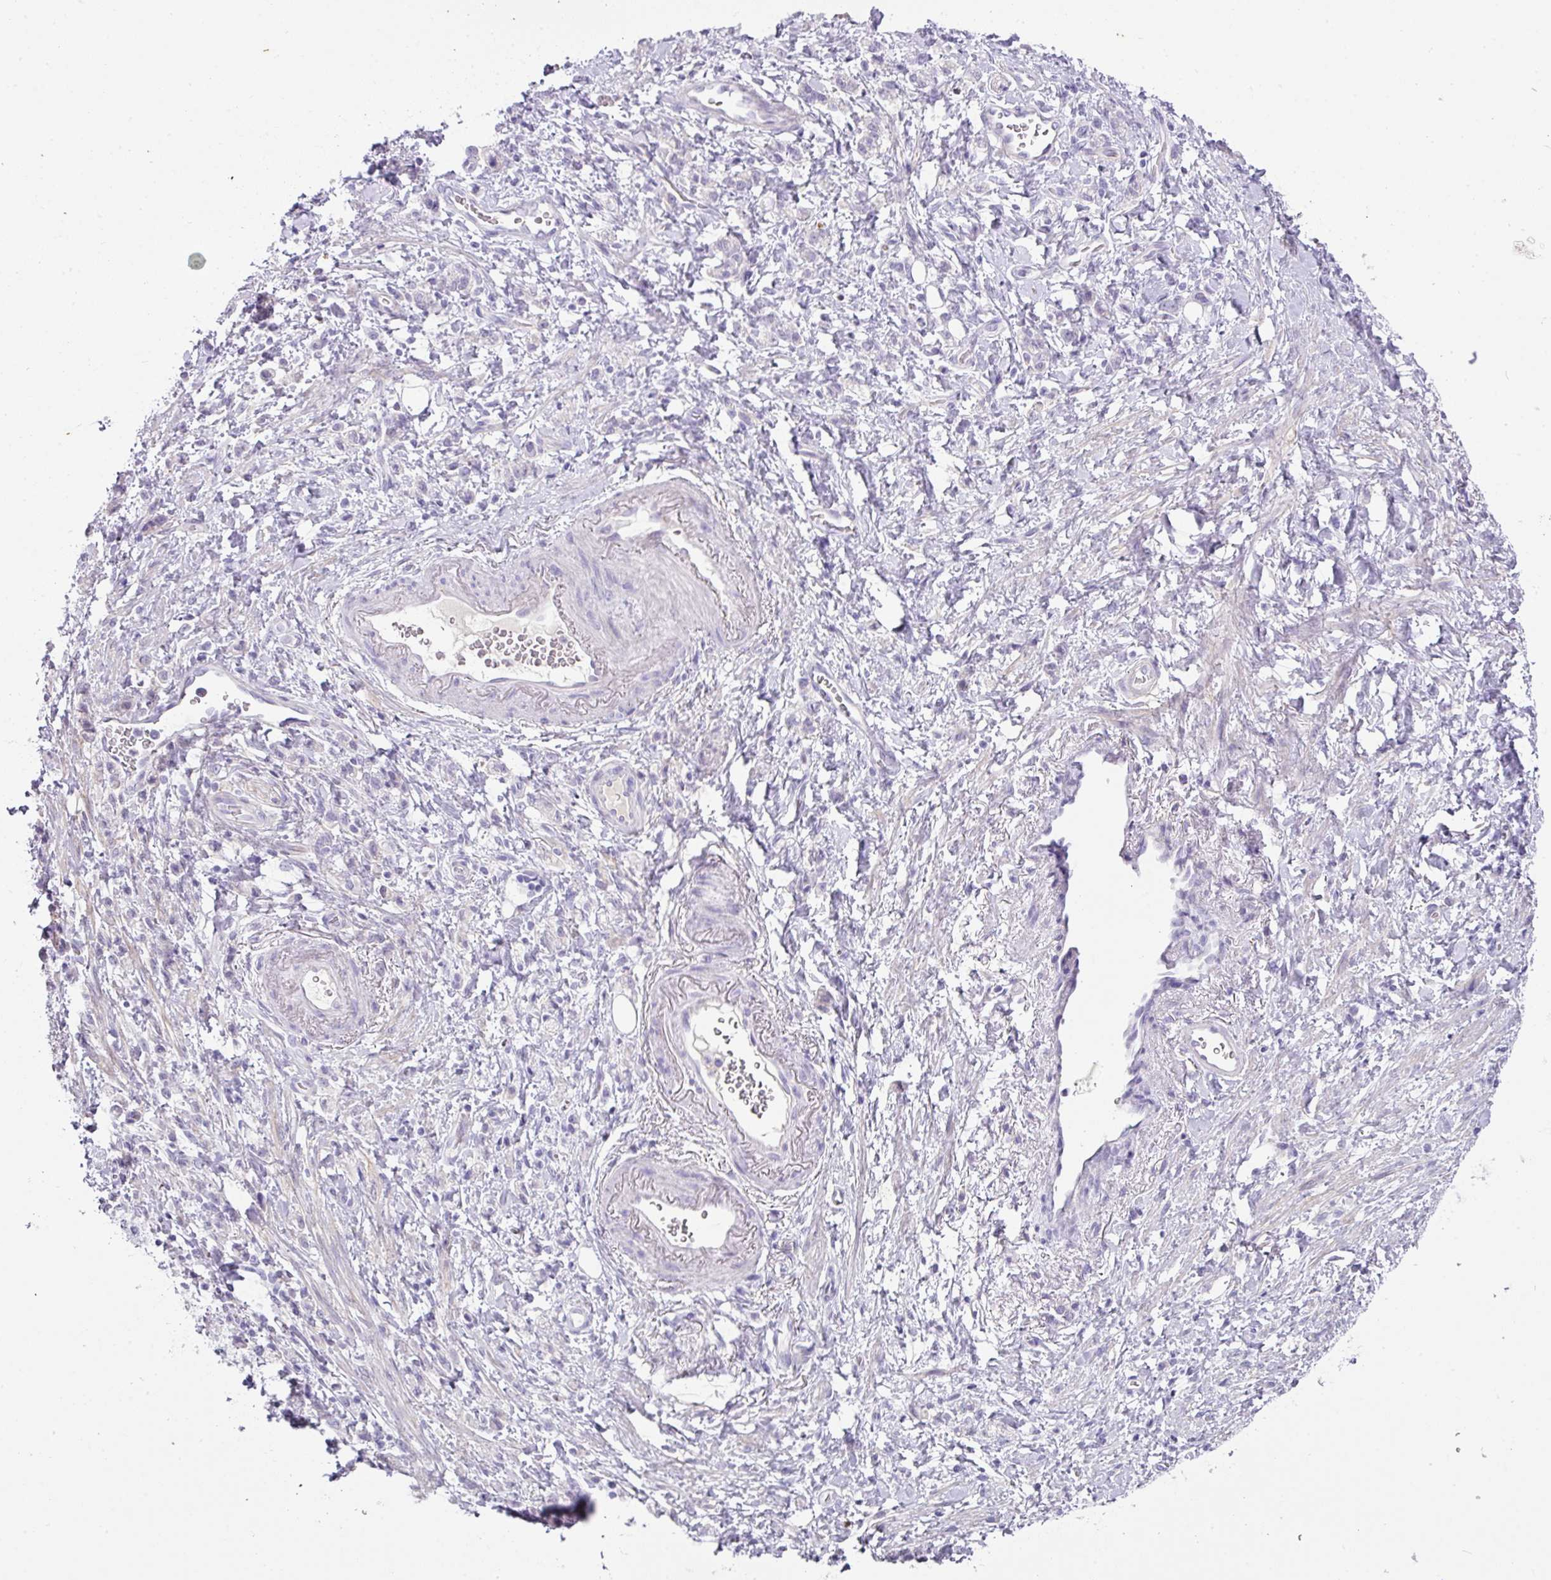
{"staining": {"intensity": "negative", "quantity": "none", "location": "none"}, "tissue": "stomach cancer", "cell_type": "Tumor cells", "image_type": "cancer", "snomed": [{"axis": "morphology", "description": "Adenocarcinoma, NOS"}, {"axis": "topography", "description": "Stomach"}], "caption": "The IHC histopathology image has no significant positivity in tumor cells of stomach cancer (adenocarcinoma) tissue.", "gene": "OR52N1", "patient": {"sex": "male", "age": 77}}